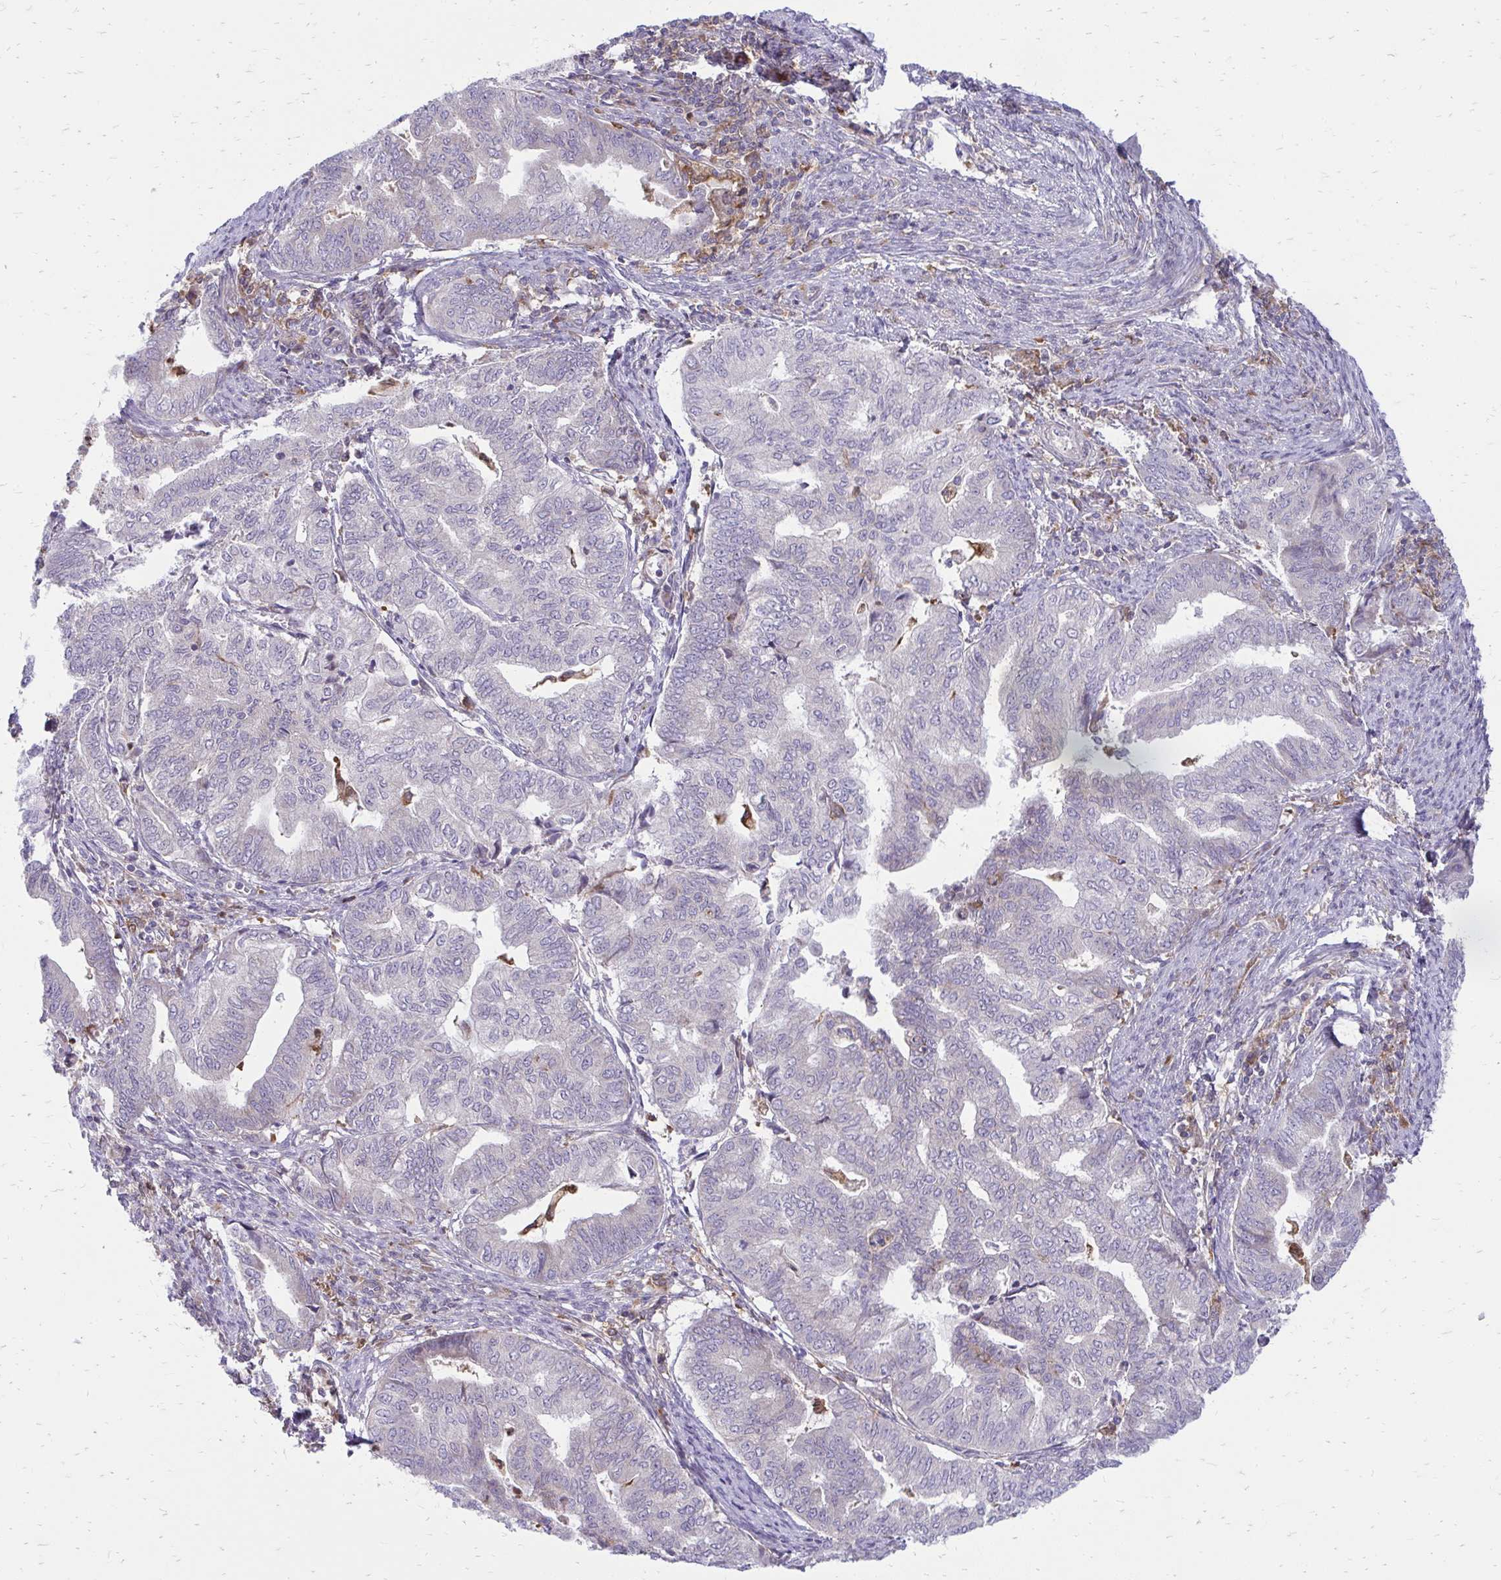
{"staining": {"intensity": "negative", "quantity": "none", "location": "none"}, "tissue": "endometrial cancer", "cell_type": "Tumor cells", "image_type": "cancer", "snomed": [{"axis": "morphology", "description": "Adenocarcinoma, NOS"}, {"axis": "topography", "description": "Endometrium"}], "caption": "Immunohistochemical staining of adenocarcinoma (endometrial) reveals no significant staining in tumor cells. Nuclei are stained in blue.", "gene": "ASAP1", "patient": {"sex": "female", "age": 79}}